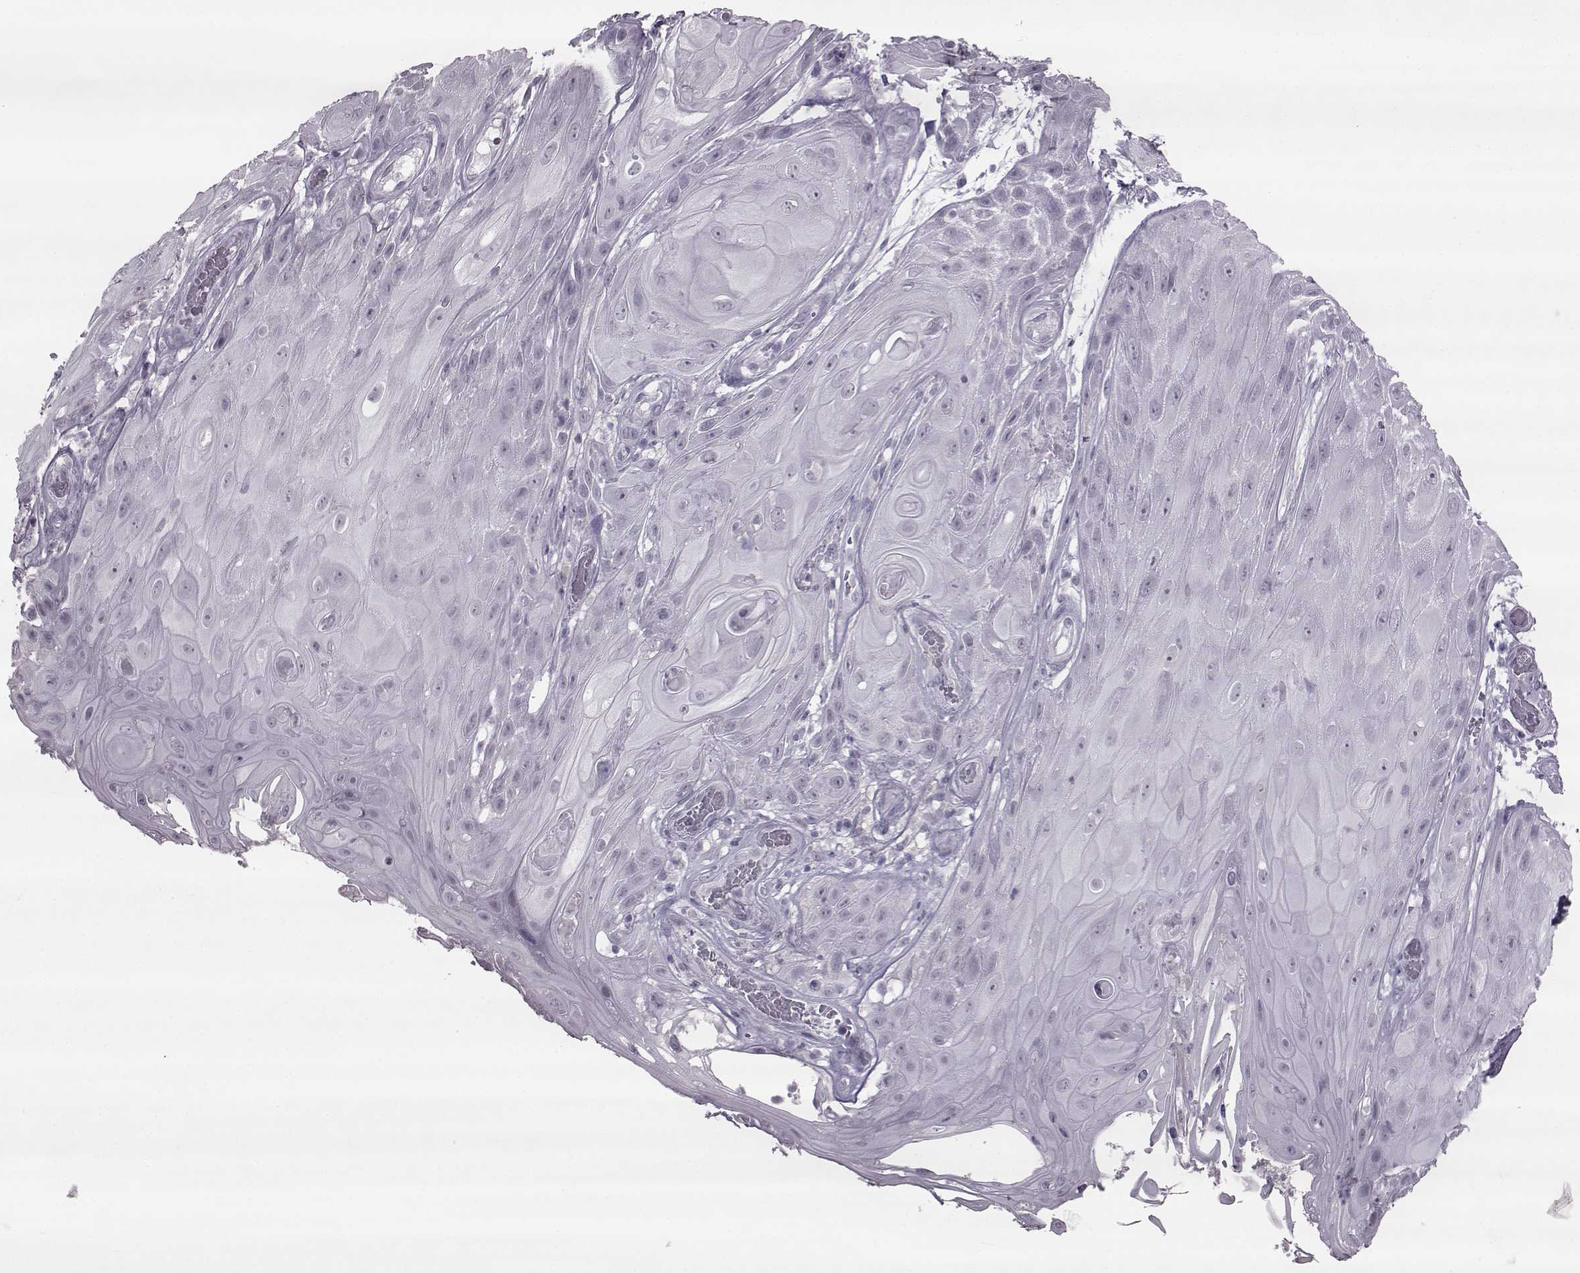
{"staining": {"intensity": "negative", "quantity": "none", "location": "none"}, "tissue": "skin cancer", "cell_type": "Tumor cells", "image_type": "cancer", "snomed": [{"axis": "morphology", "description": "Squamous cell carcinoma, NOS"}, {"axis": "topography", "description": "Skin"}], "caption": "Protein analysis of squamous cell carcinoma (skin) demonstrates no significant positivity in tumor cells.", "gene": "SLC28A2", "patient": {"sex": "male", "age": 62}}